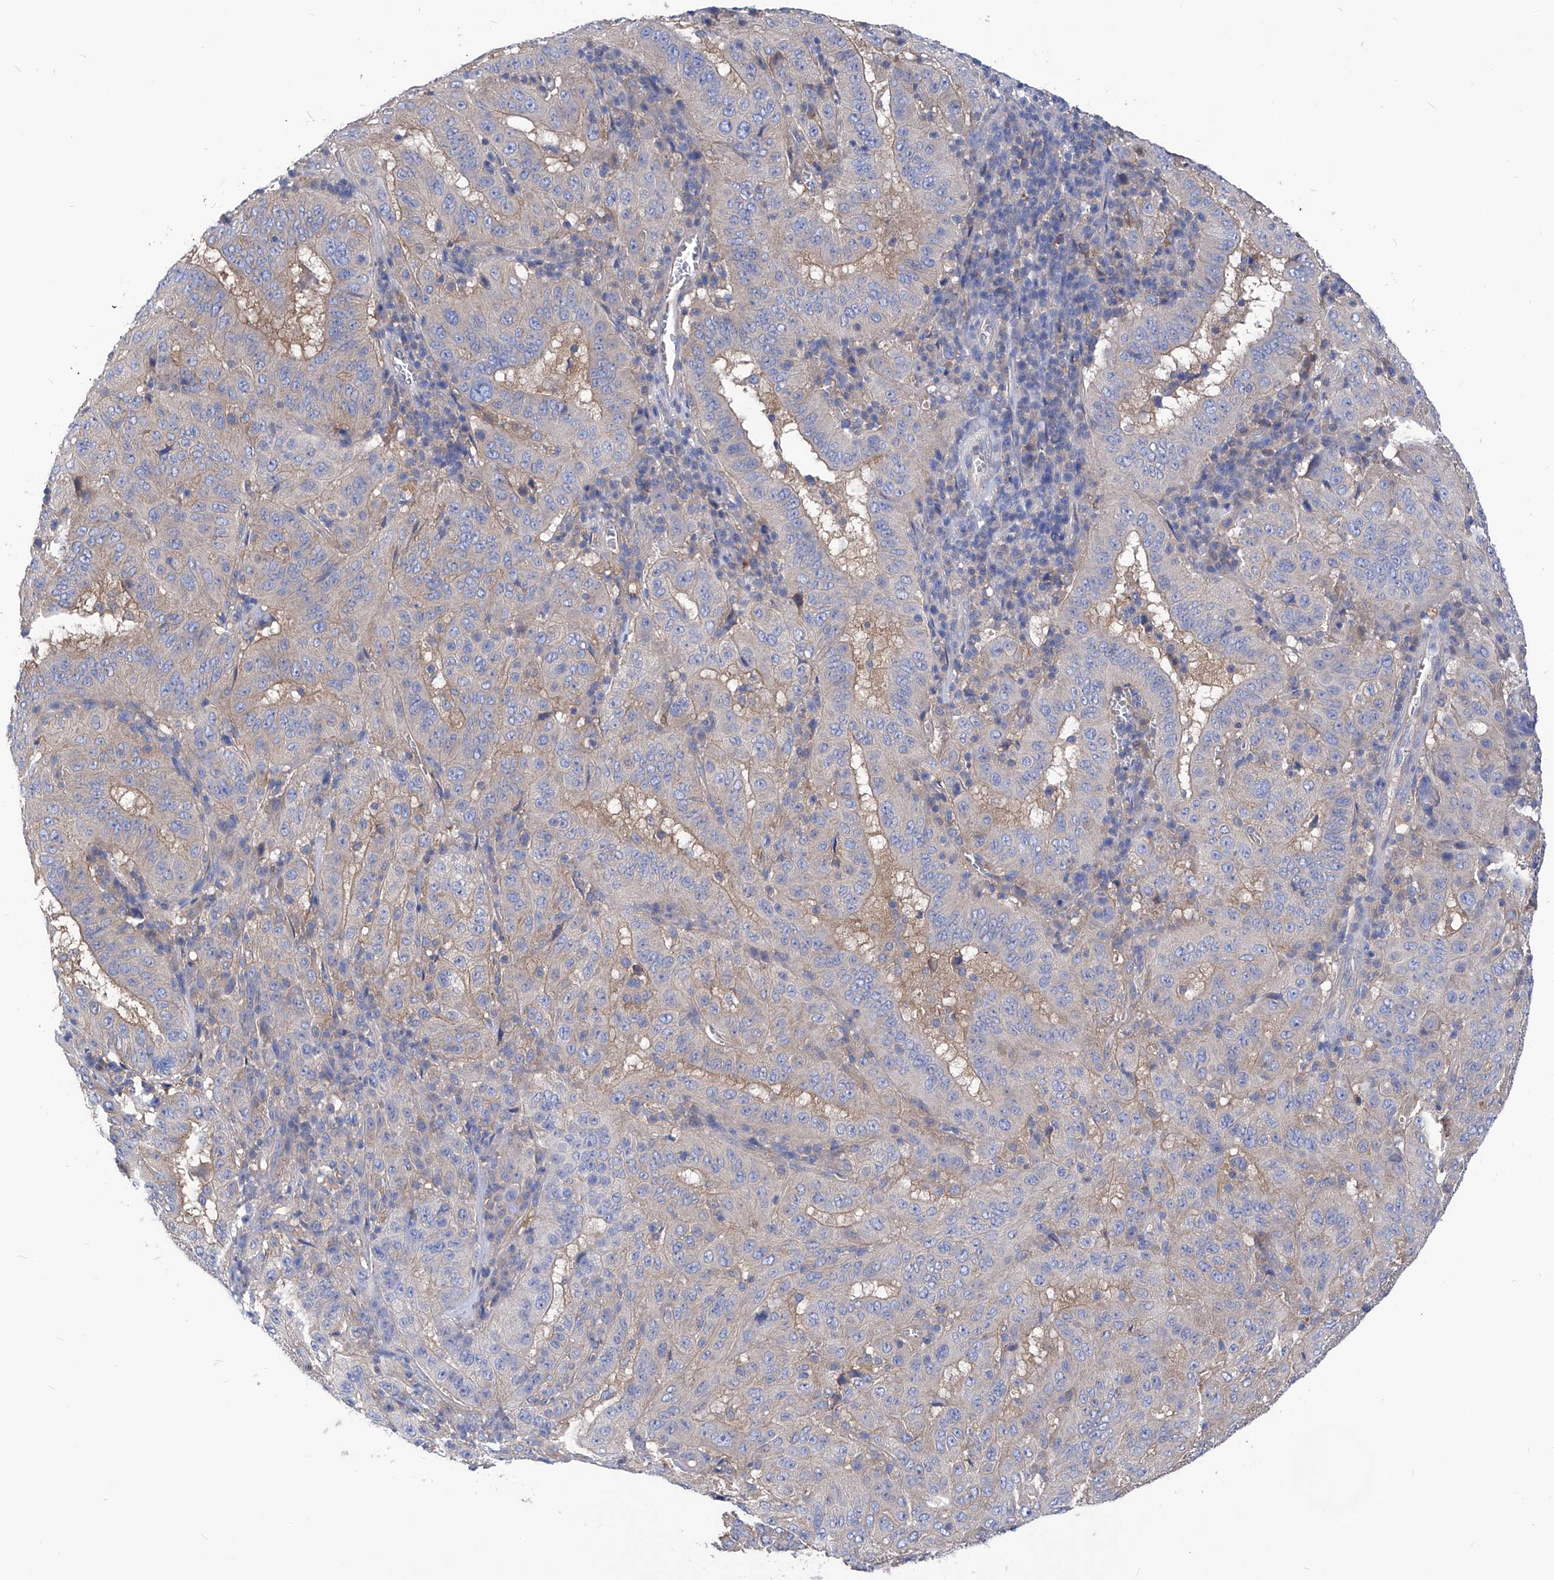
{"staining": {"intensity": "weak", "quantity": "<25%", "location": "cytoplasmic/membranous"}, "tissue": "pancreatic cancer", "cell_type": "Tumor cells", "image_type": "cancer", "snomed": [{"axis": "morphology", "description": "Adenocarcinoma, NOS"}, {"axis": "topography", "description": "Pancreas"}], "caption": "Tumor cells are negative for brown protein staining in pancreatic cancer (adenocarcinoma).", "gene": "XPNPEP1", "patient": {"sex": "male", "age": 63}}